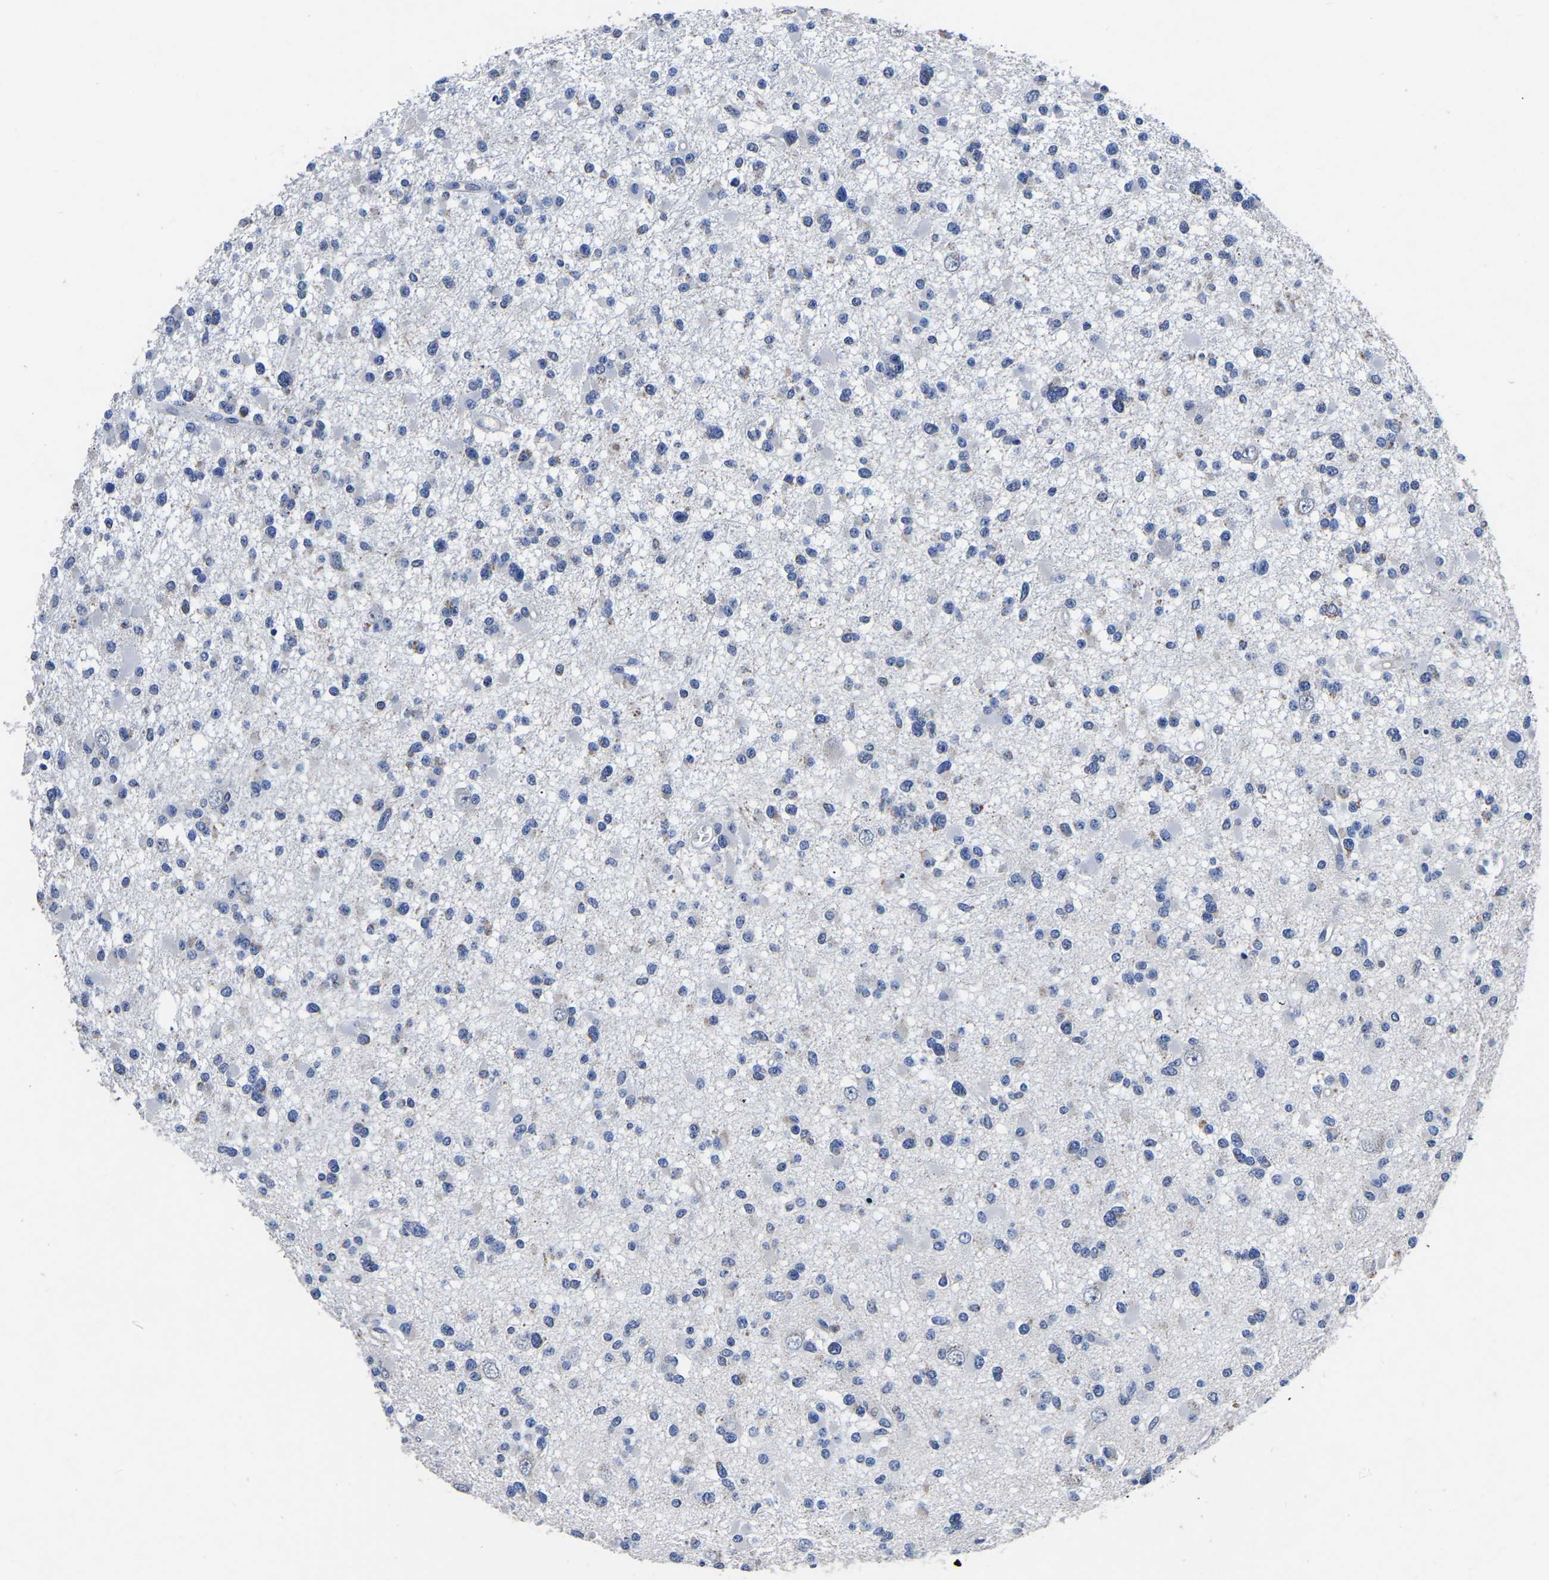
{"staining": {"intensity": "negative", "quantity": "none", "location": "none"}, "tissue": "glioma", "cell_type": "Tumor cells", "image_type": "cancer", "snomed": [{"axis": "morphology", "description": "Glioma, malignant, Low grade"}, {"axis": "topography", "description": "Brain"}], "caption": "IHC of human malignant glioma (low-grade) demonstrates no staining in tumor cells.", "gene": "FGD5", "patient": {"sex": "female", "age": 22}}